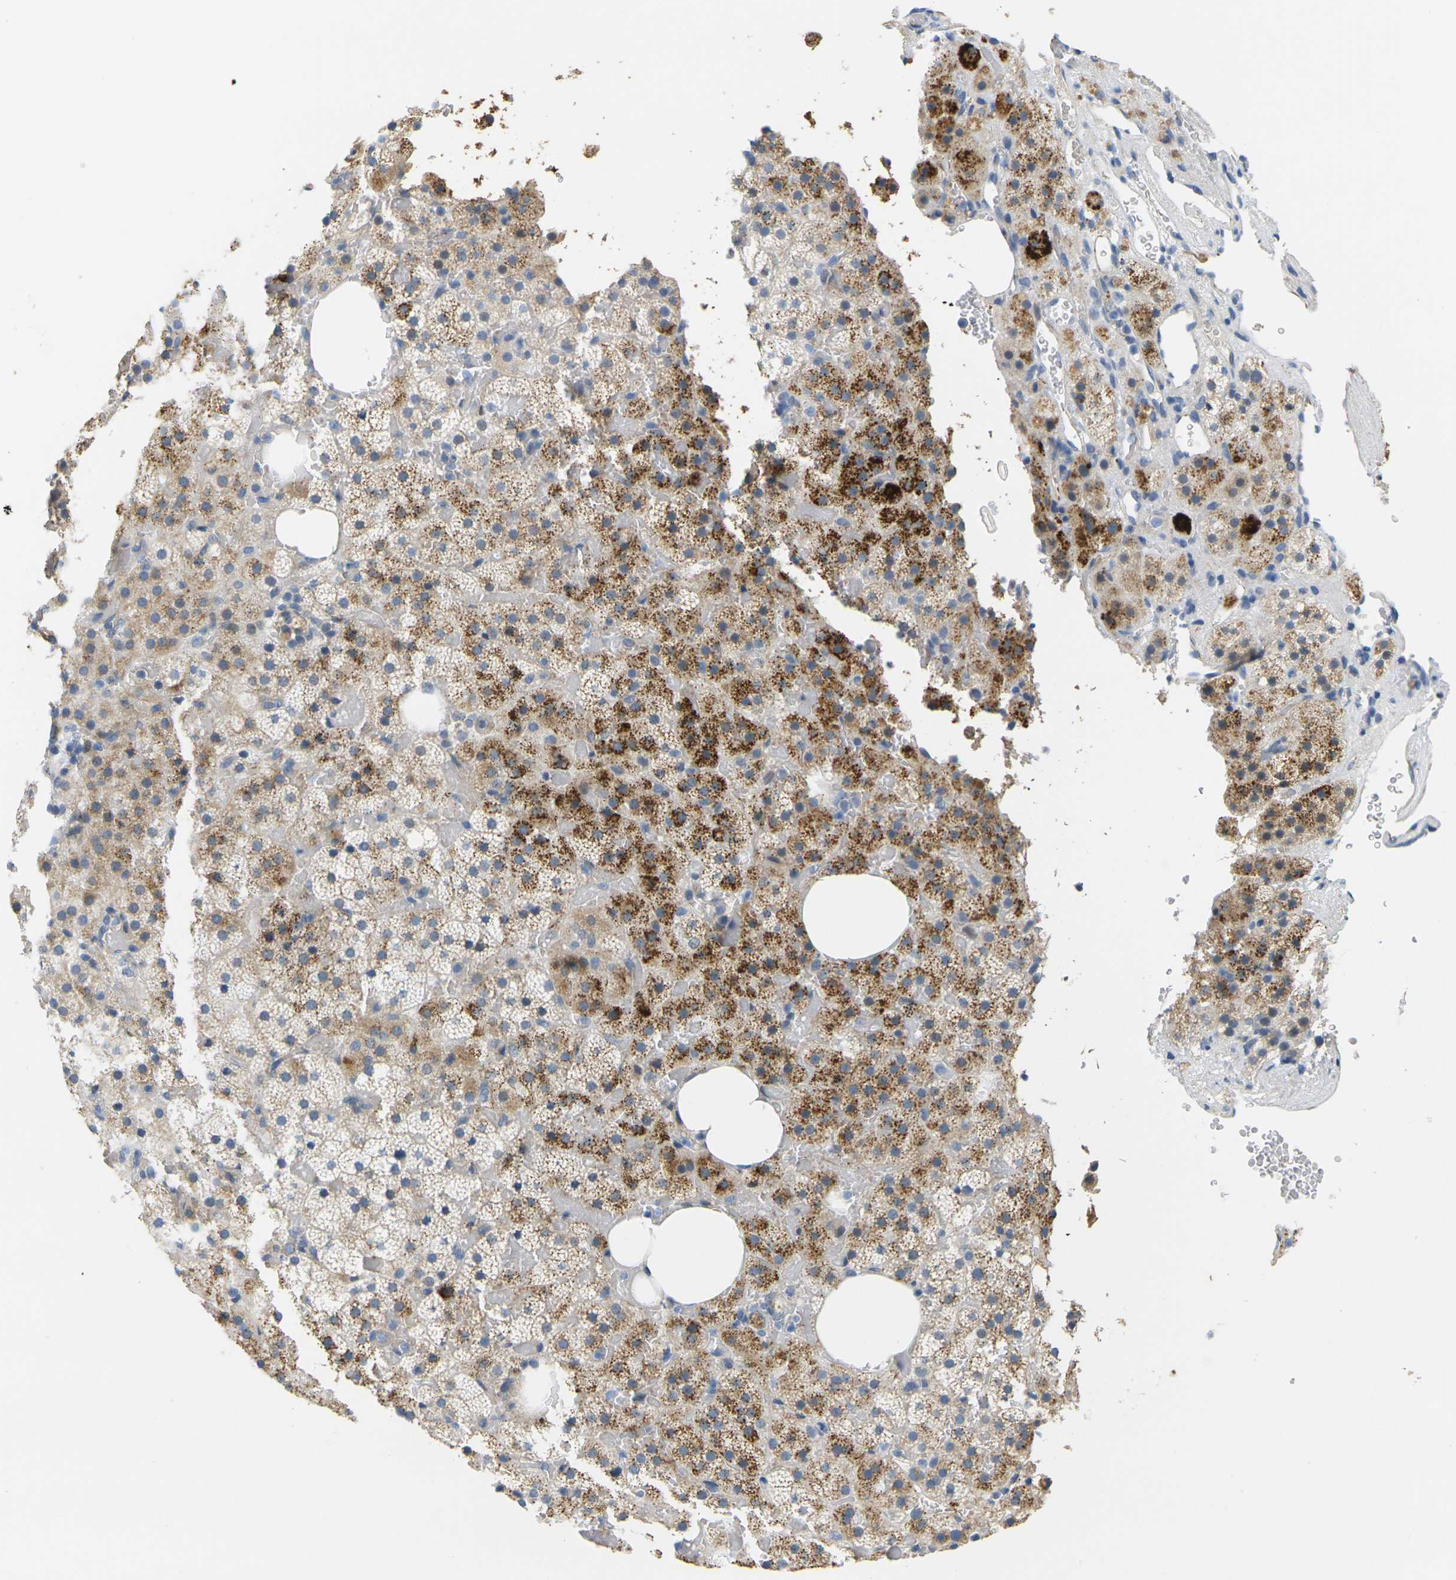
{"staining": {"intensity": "moderate", "quantity": "25%-75%", "location": "cytoplasmic/membranous"}, "tissue": "adrenal gland", "cell_type": "Glandular cells", "image_type": "normal", "snomed": [{"axis": "morphology", "description": "Normal tissue, NOS"}, {"axis": "topography", "description": "Adrenal gland"}], "caption": "Immunohistochemical staining of benign adrenal gland reveals 25%-75% levels of moderate cytoplasmic/membranous protein expression in about 25%-75% of glandular cells. The protein of interest is stained brown, and the nuclei are stained in blue (DAB (3,3'-diaminobenzidine) IHC with brightfield microscopy, high magnification).", "gene": "OTOF", "patient": {"sex": "female", "age": 59}}